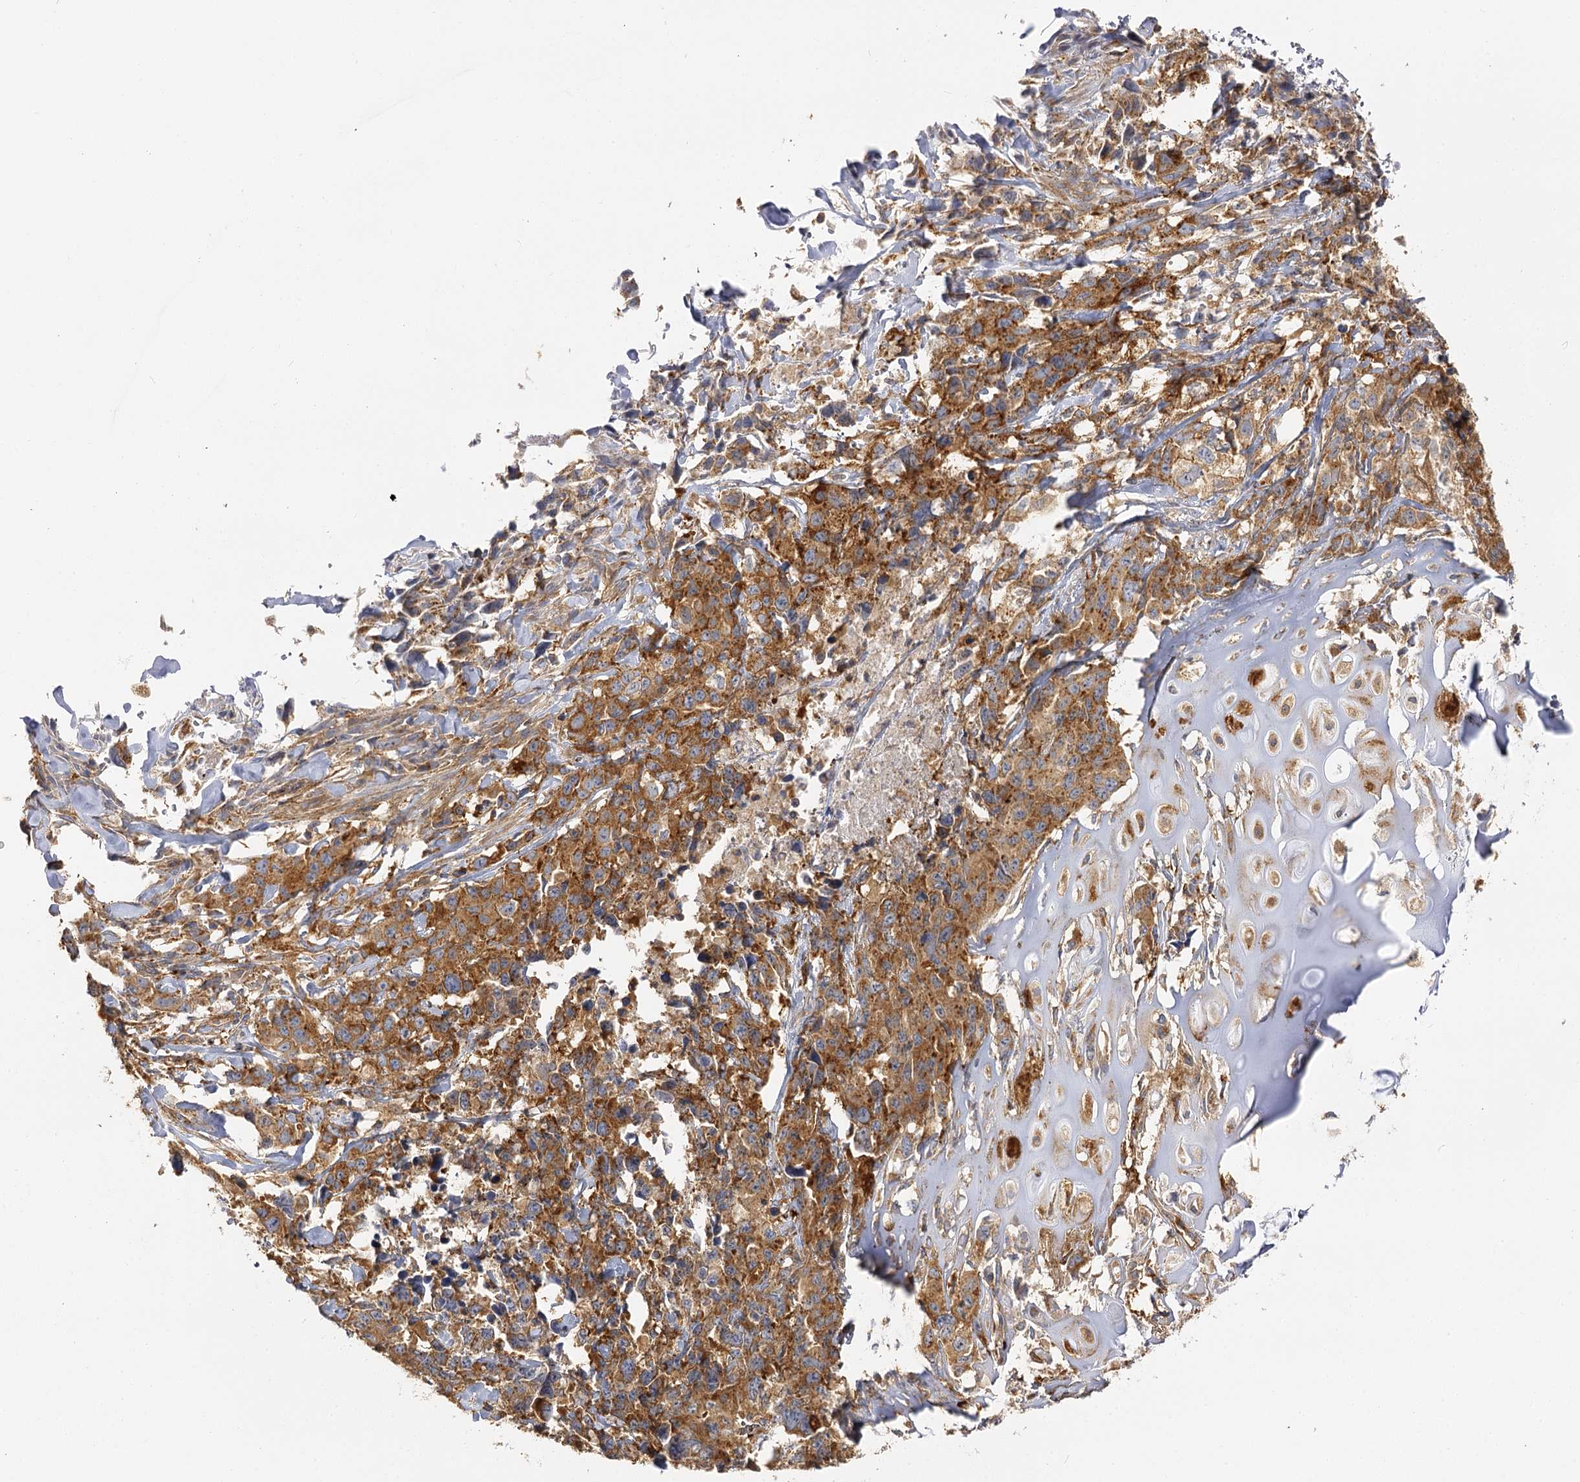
{"staining": {"intensity": "moderate", "quantity": ">75%", "location": "cytoplasmic/membranous"}, "tissue": "lung cancer", "cell_type": "Tumor cells", "image_type": "cancer", "snomed": [{"axis": "morphology", "description": "Adenocarcinoma, NOS"}, {"axis": "topography", "description": "Lung"}], "caption": "Moderate cytoplasmic/membranous protein positivity is present in about >75% of tumor cells in lung cancer (adenocarcinoma).", "gene": "SEC24B", "patient": {"sex": "female", "age": 51}}